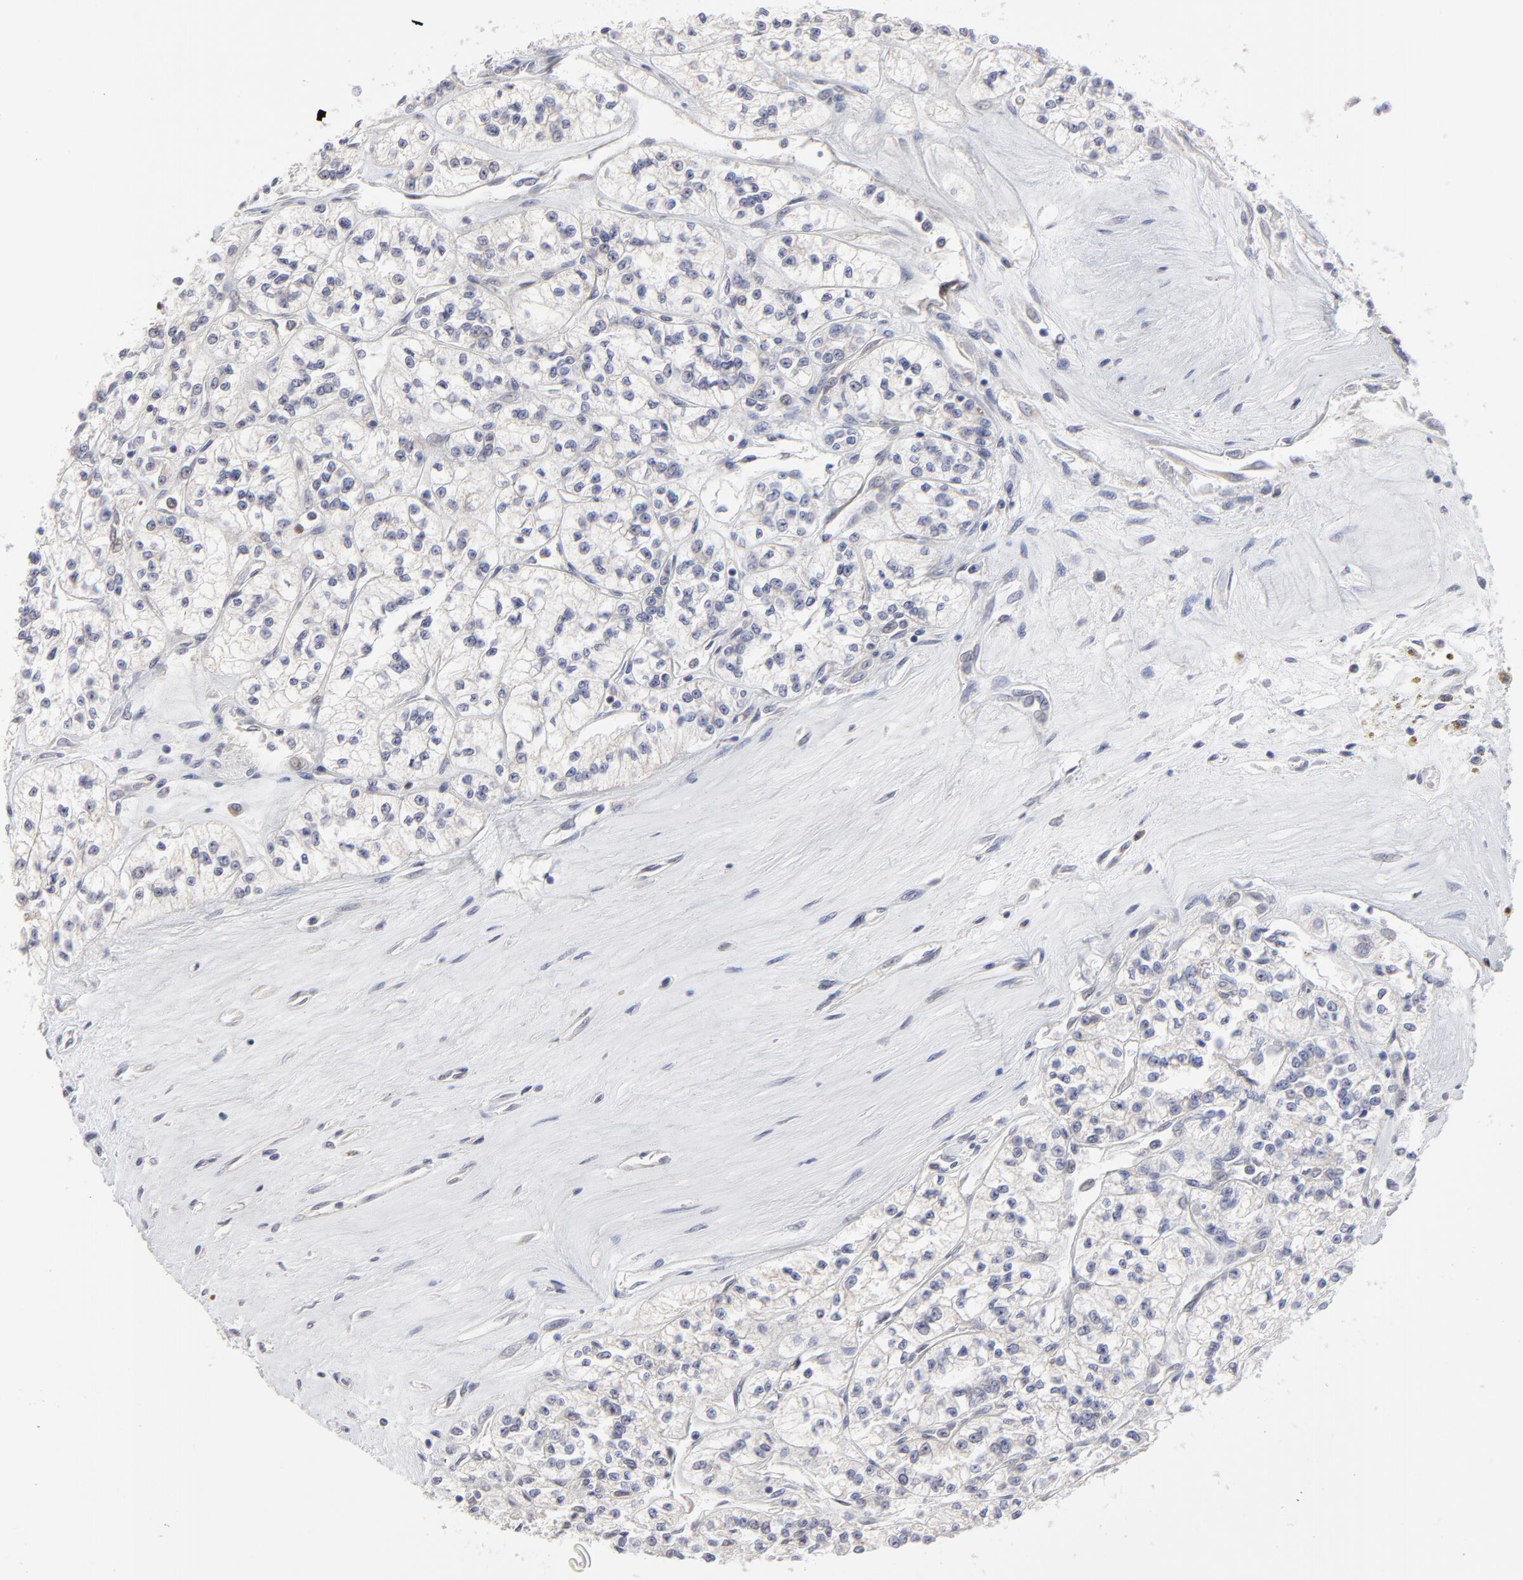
{"staining": {"intensity": "negative", "quantity": "none", "location": "none"}, "tissue": "renal cancer", "cell_type": "Tumor cells", "image_type": "cancer", "snomed": [{"axis": "morphology", "description": "Adenocarcinoma, NOS"}, {"axis": "topography", "description": "Kidney"}], "caption": "Renal cancer stained for a protein using IHC exhibits no staining tumor cells.", "gene": "NCAPH", "patient": {"sex": "female", "age": 76}}